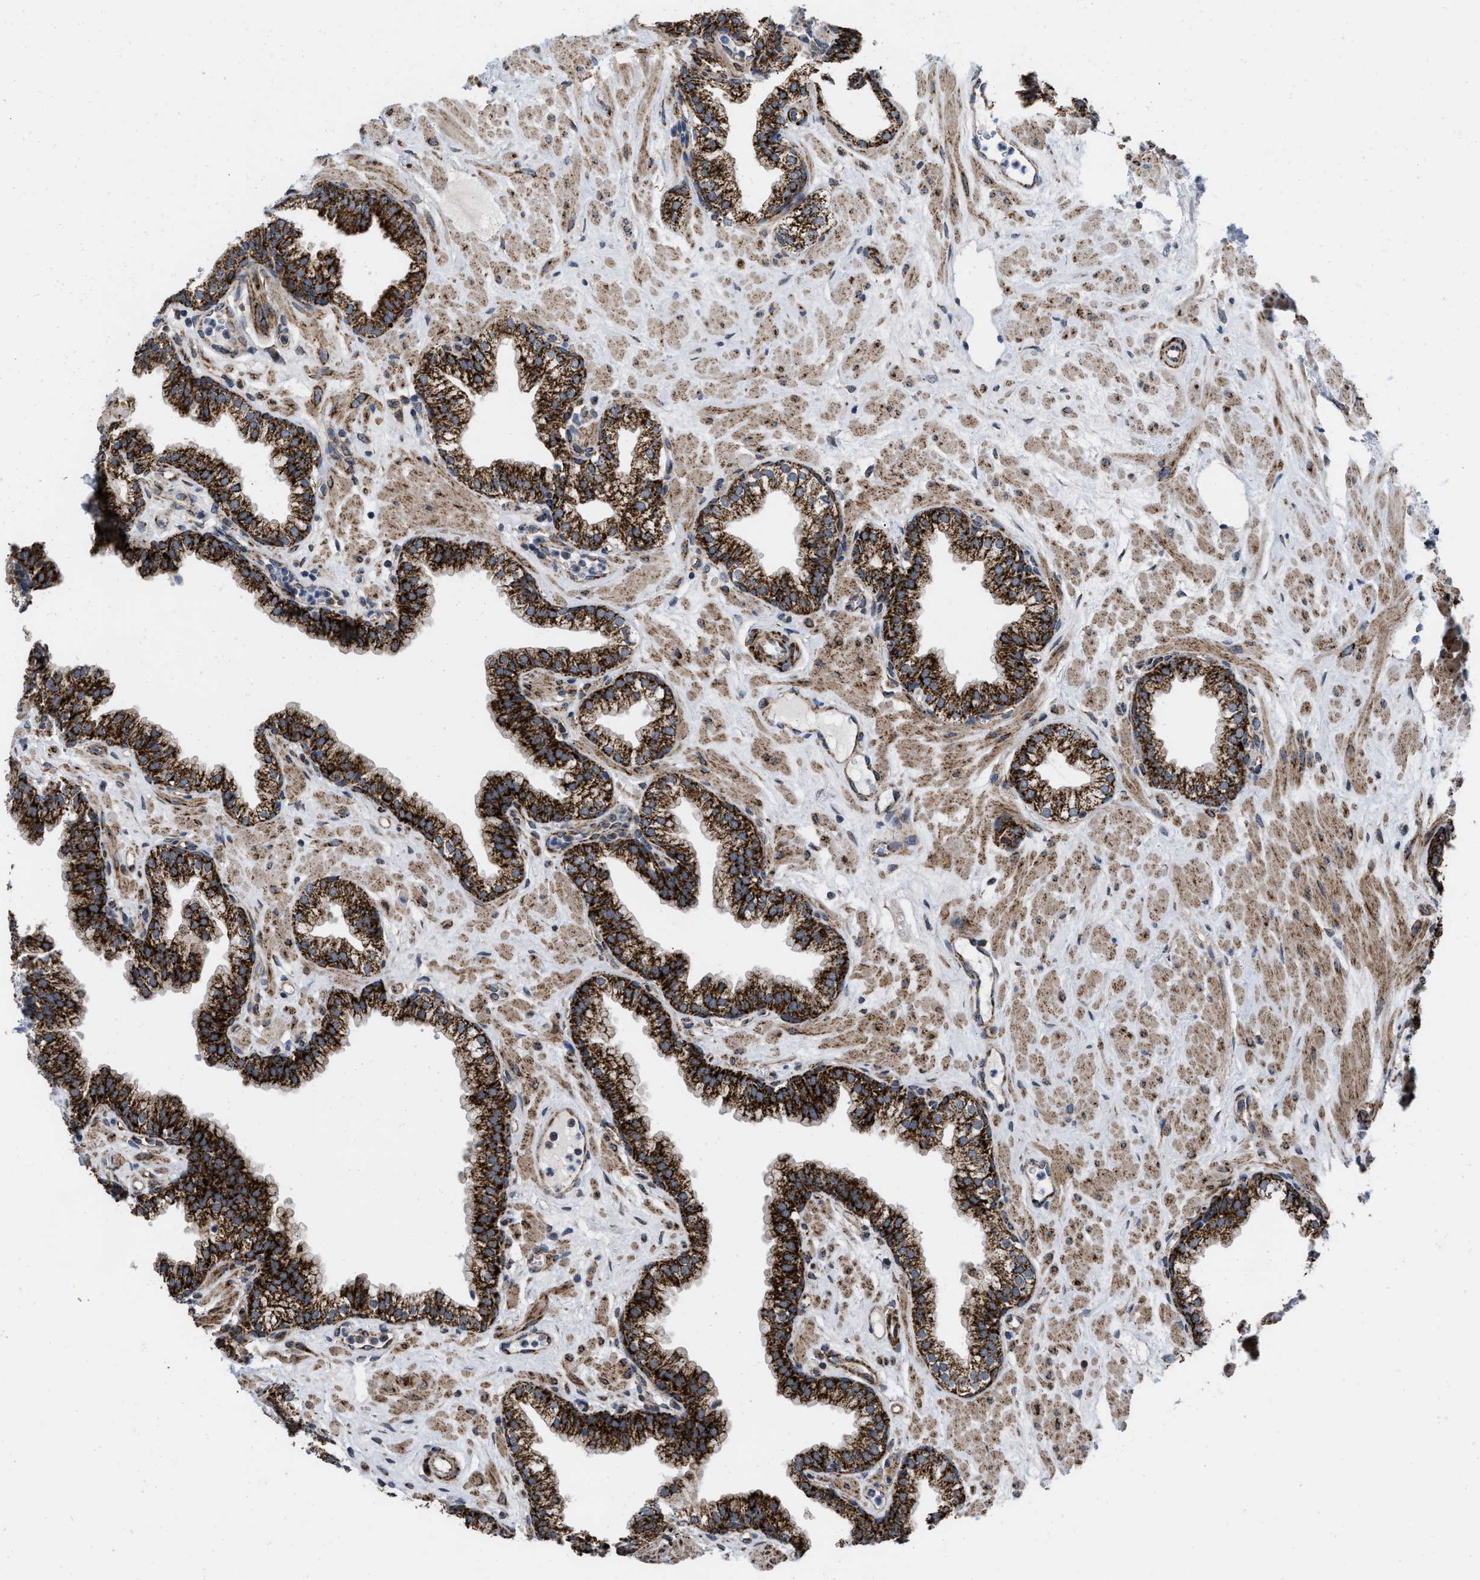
{"staining": {"intensity": "strong", "quantity": ">75%", "location": "cytoplasmic/membranous"}, "tissue": "prostate", "cell_type": "Glandular cells", "image_type": "normal", "snomed": [{"axis": "morphology", "description": "Normal tissue, NOS"}, {"axis": "morphology", "description": "Urothelial carcinoma, Low grade"}, {"axis": "topography", "description": "Urinary bladder"}, {"axis": "topography", "description": "Prostate"}], "caption": "A high-resolution image shows immunohistochemistry staining of unremarkable prostate, which displays strong cytoplasmic/membranous staining in about >75% of glandular cells.", "gene": "AKAP1", "patient": {"sex": "male", "age": 60}}